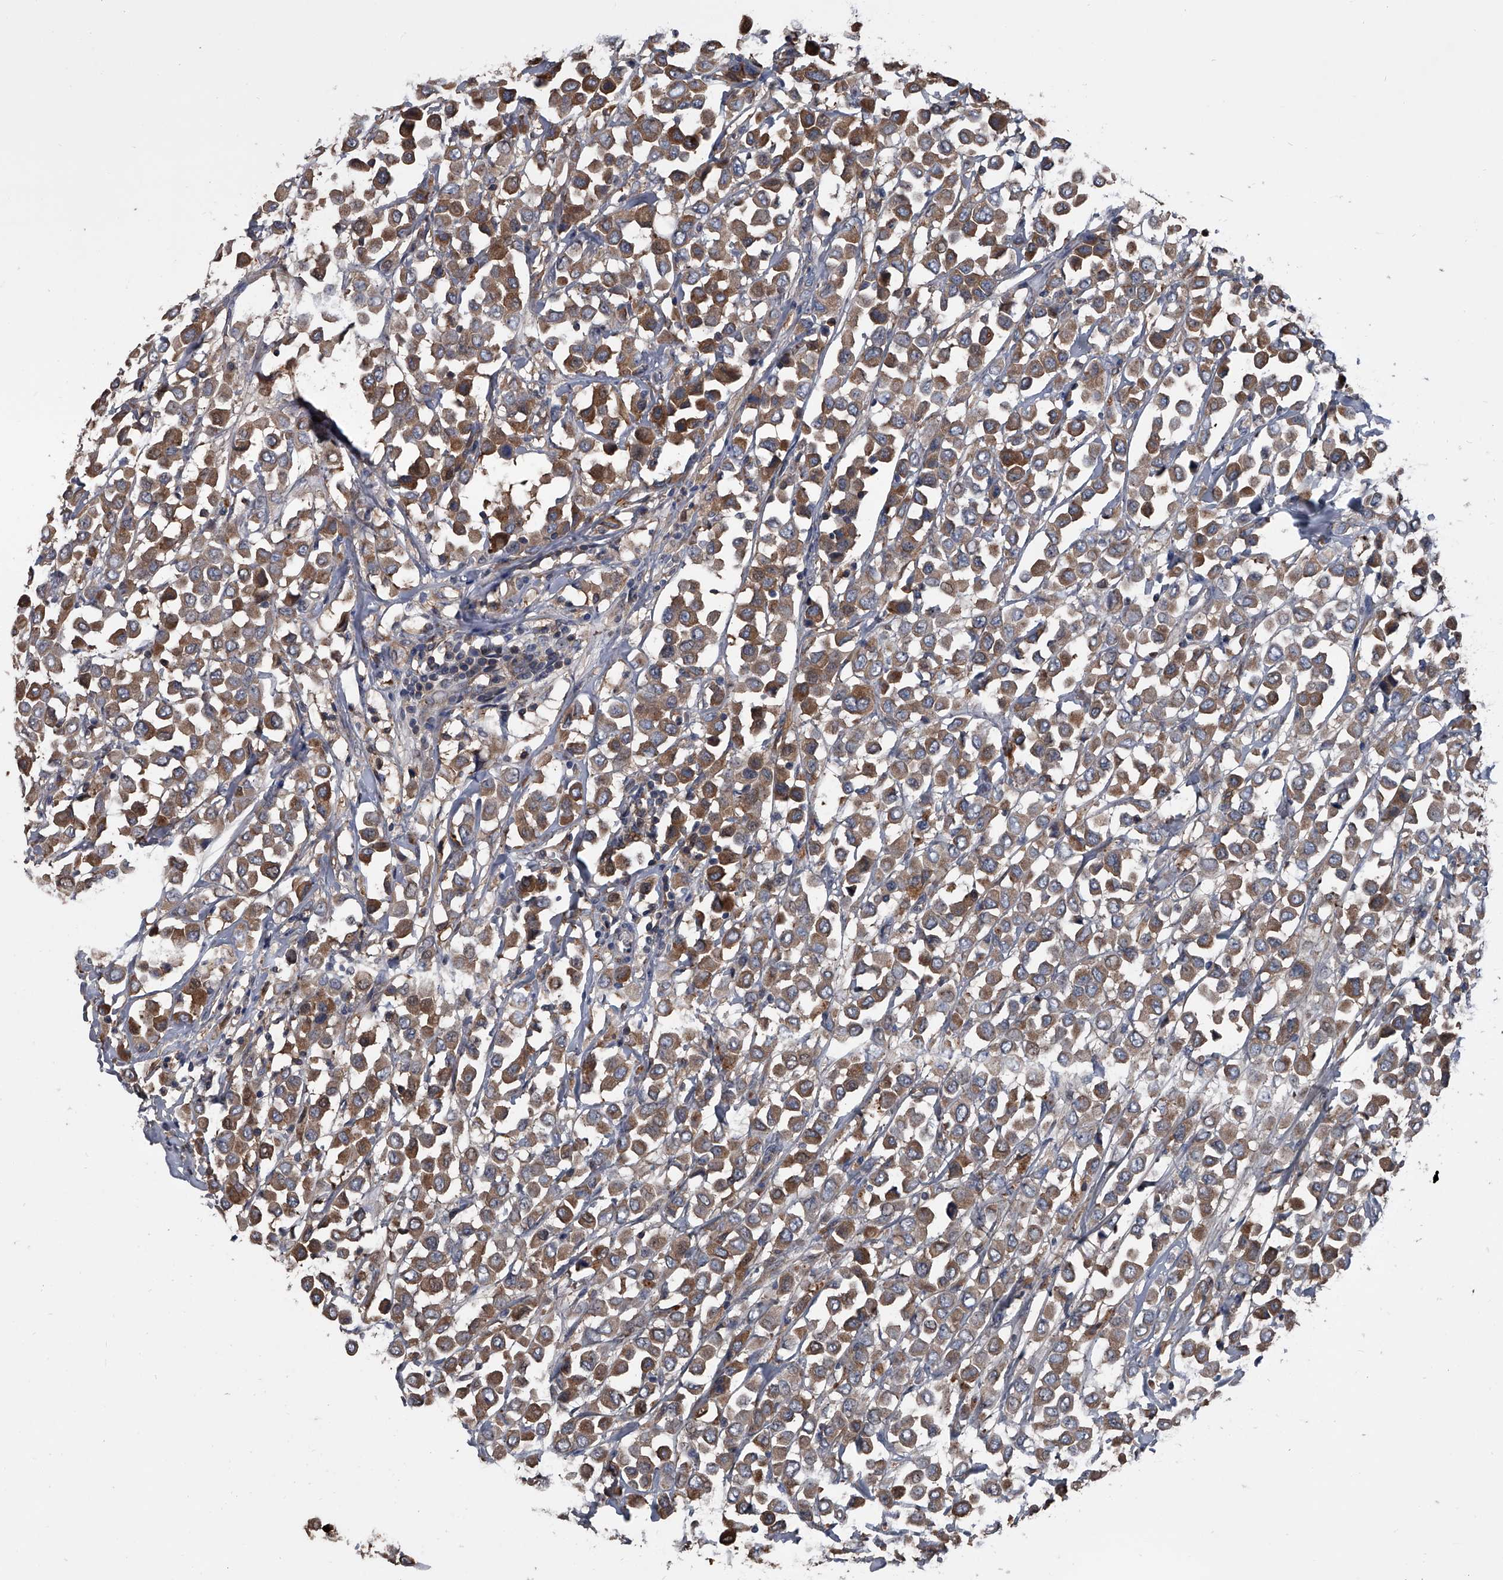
{"staining": {"intensity": "moderate", "quantity": ">75%", "location": "cytoplasmic/membranous"}, "tissue": "breast cancer", "cell_type": "Tumor cells", "image_type": "cancer", "snomed": [{"axis": "morphology", "description": "Duct carcinoma"}, {"axis": "topography", "description": "Breast"}], "caption": "This image reveals breast invasive ductal carcinoma stained with immunohistochemistry to label a protein in brown. The cytoplasmic/membranous of tumor cells show moderate positivity for the protein. Nuclei are counter-stained blue.", "gene": "KIF13A", "patient": {"sex": "female", "age": 61}}